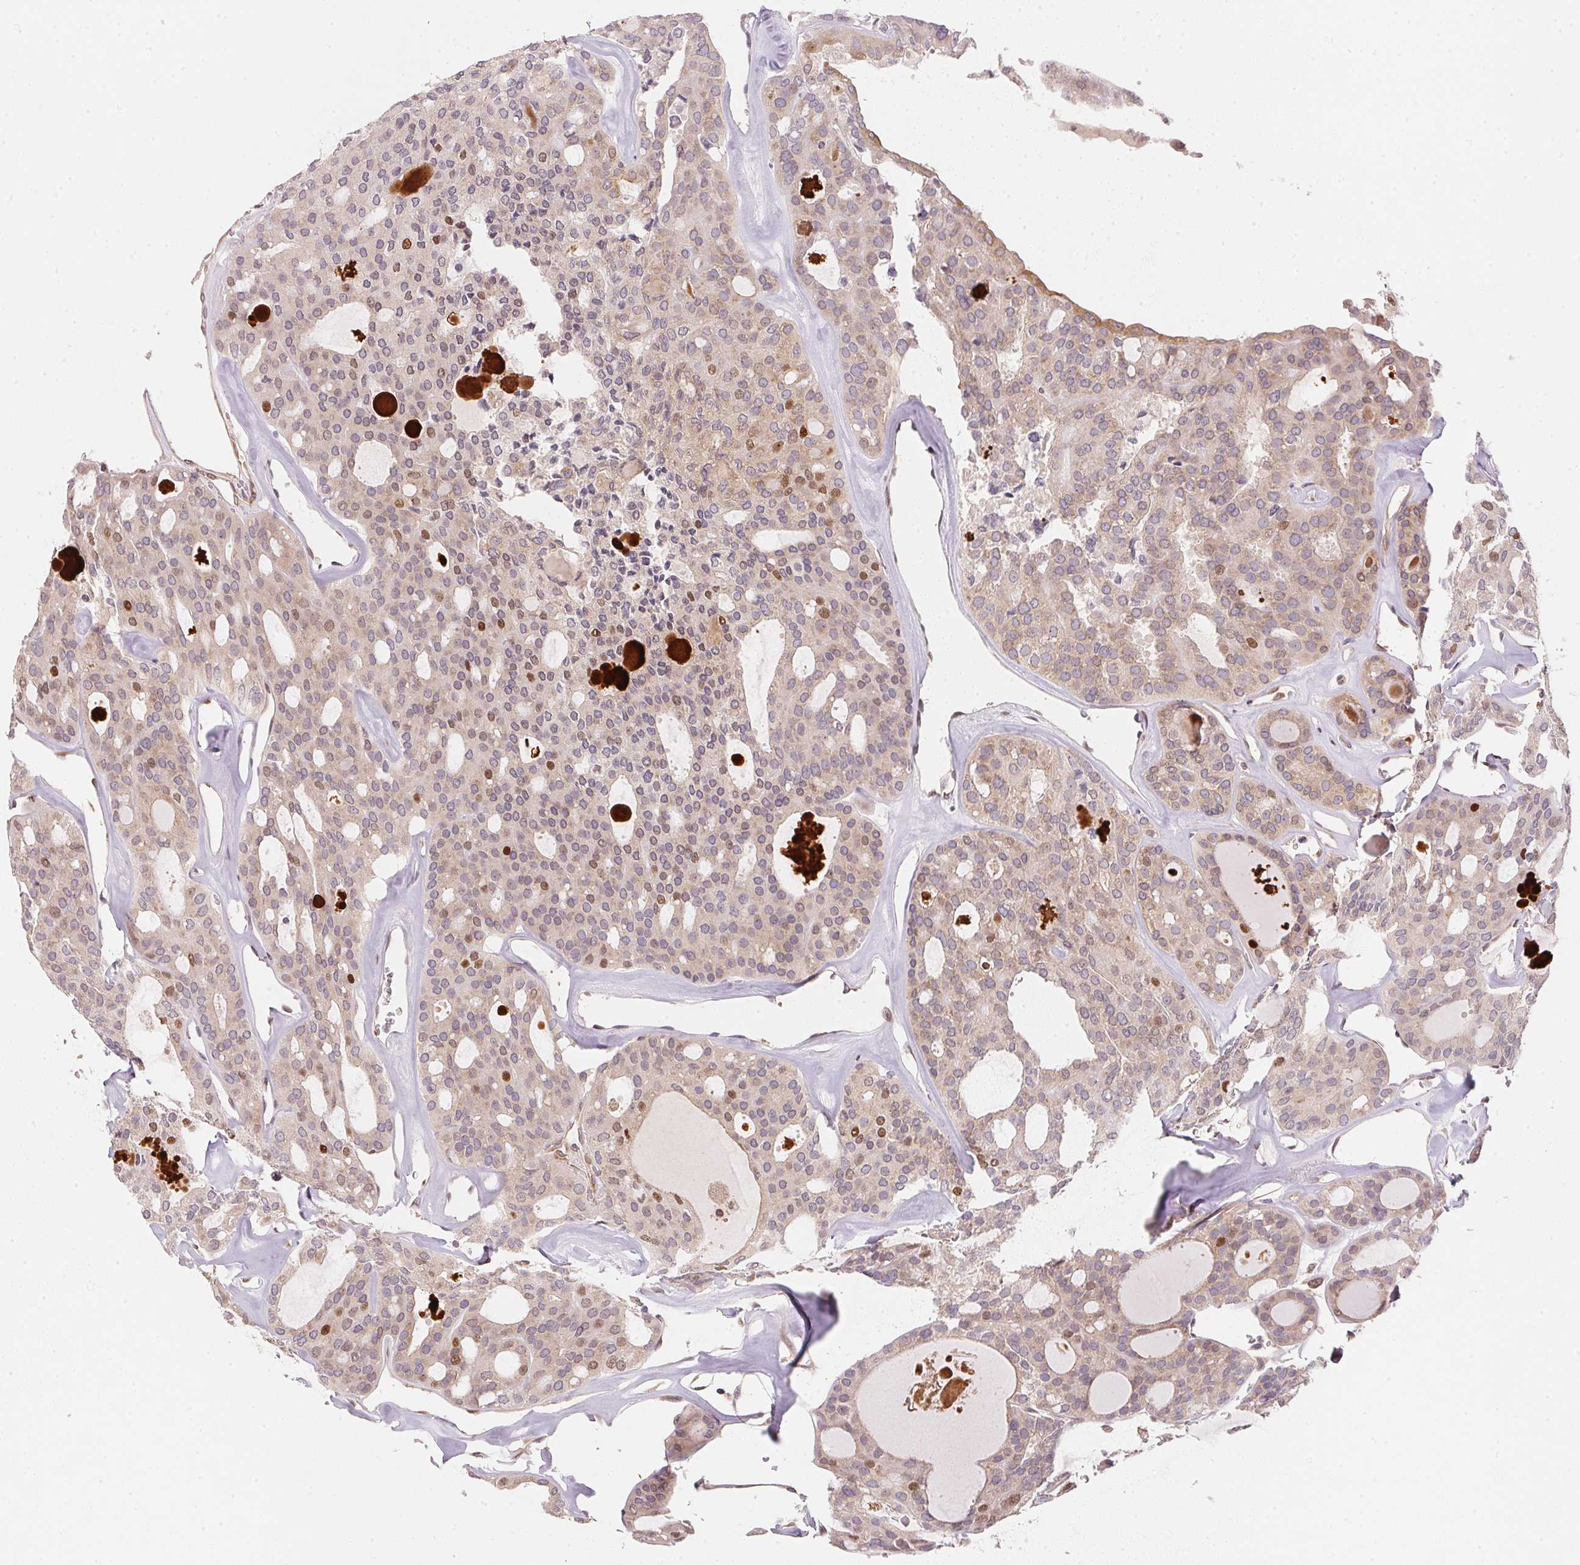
{"staining": {"intensity": "moderate", "quantity": "<25%", "location": "nuclear"}, "tissue": "thyroid cancer", "cell_type": "Tumor cells", "image_type": "cancer", "snomed": [{"axis": "morphology", "description": "Follicular adenoma carcinoma, NOS"}, {"axis": "topography", "description": "Thyroid gland"}], "caption": "Protein expression analysis of follicular adenoma carcinoma (thyroid) demonstrates moderate nuclear expression in approximately <25% of tumor cells. The staining was performed using DAB, with brown indicating positive protein expression. Nuclei are stained blue with hematoxylin.", "gene": "EI24", "patient": {"sex": "male", "age": 75}}